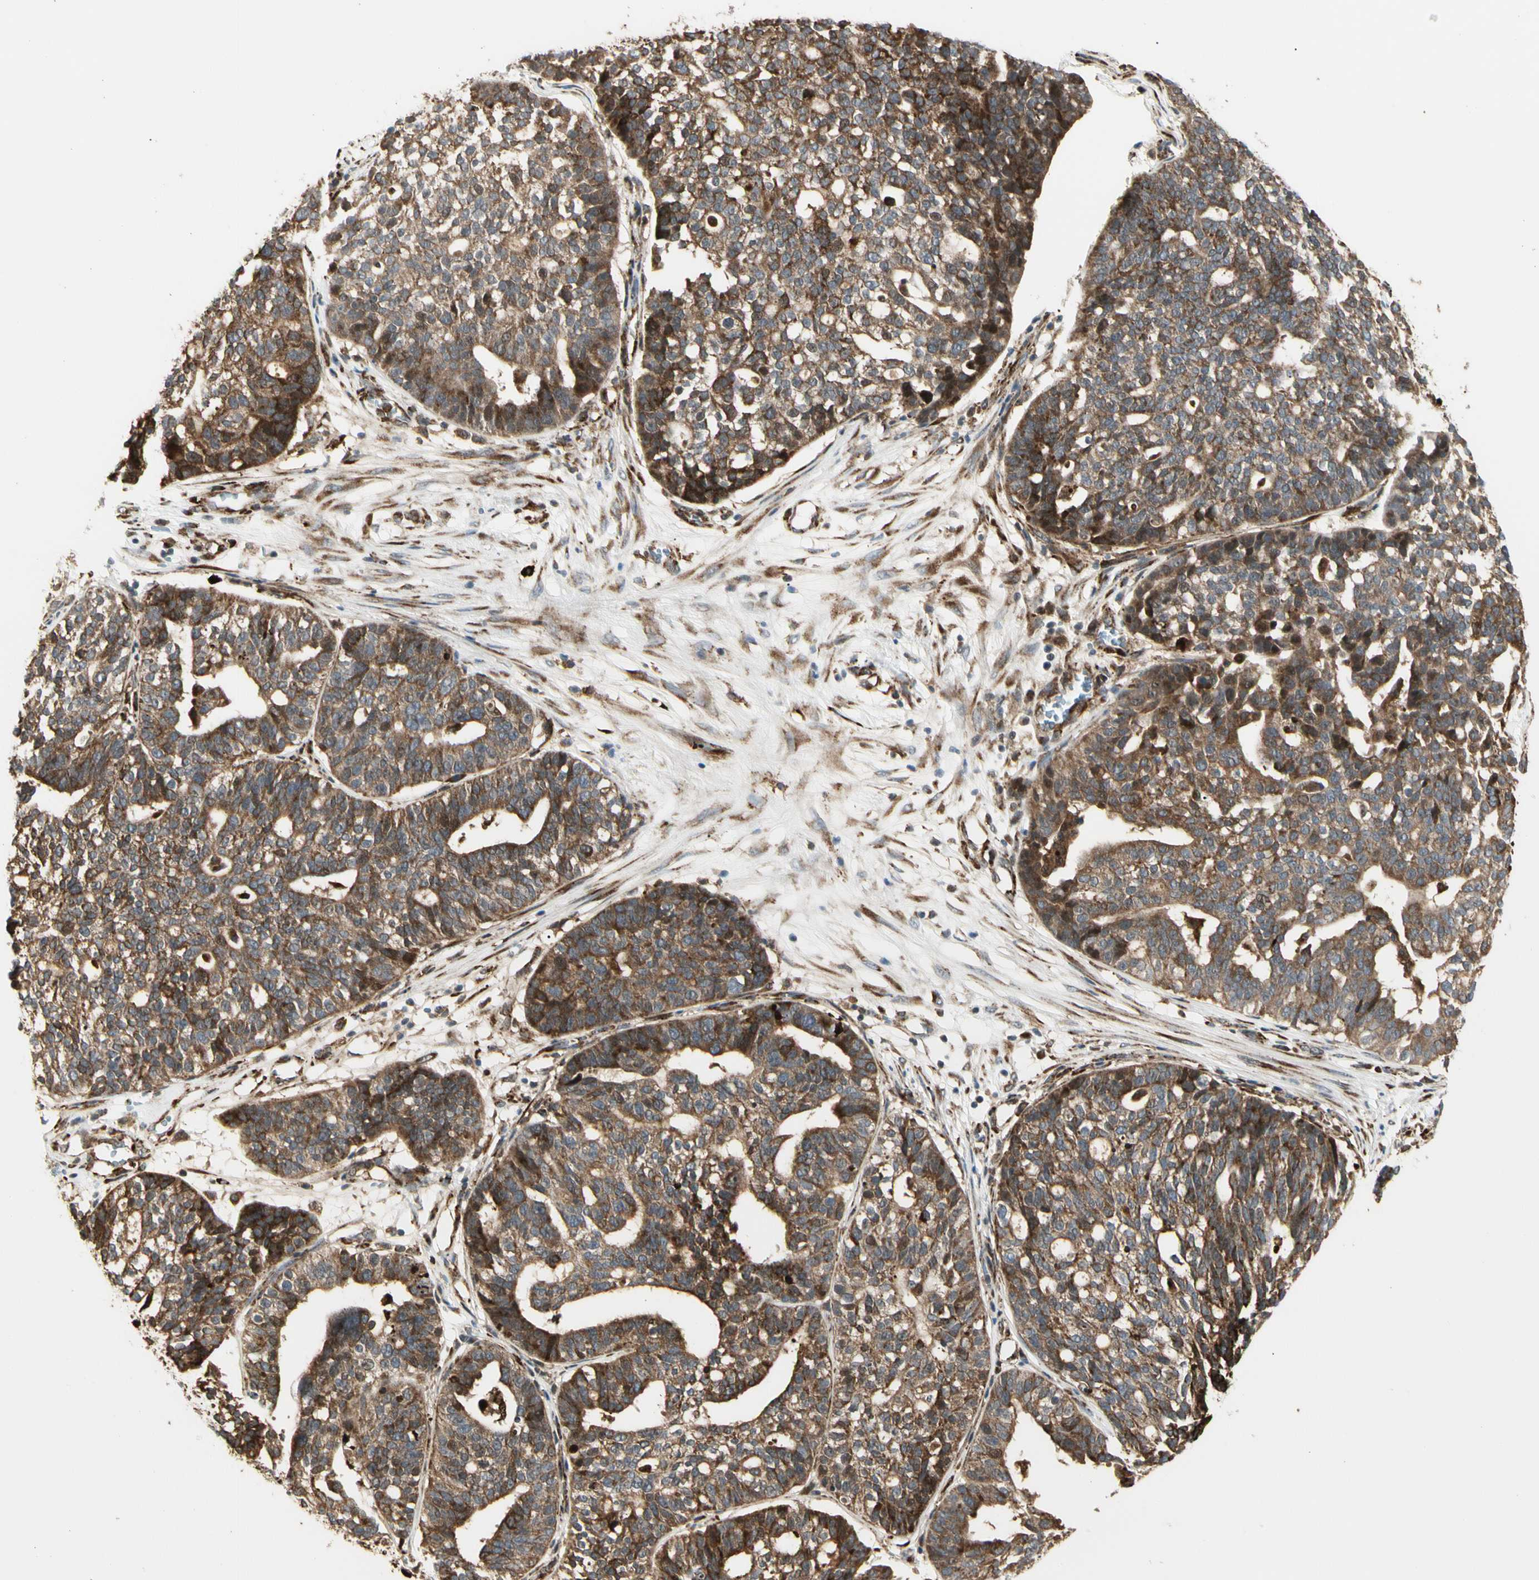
{"staining": {"intensity": "strong", "quantity": ">75%", "location": "cytoplasmic/membranous"}, "tissue": "ovarian cancer", "cell_type": "Tumor cells", "image_type": "cancer", "snomed": [{"axis": "morphology", "description": "Cystadenocarcinoma, serous, NOS"}, {"axis": "topography", "description": "Ovary"}], "caption": "Immunohistochemical staining of human ovarian cancer demonstrates strong cytoplasmic/membranous protein positivity in about >75% of tumor cells.", "gene": "HSP90B1", "patient": {"sex": "female", "age": 59}}